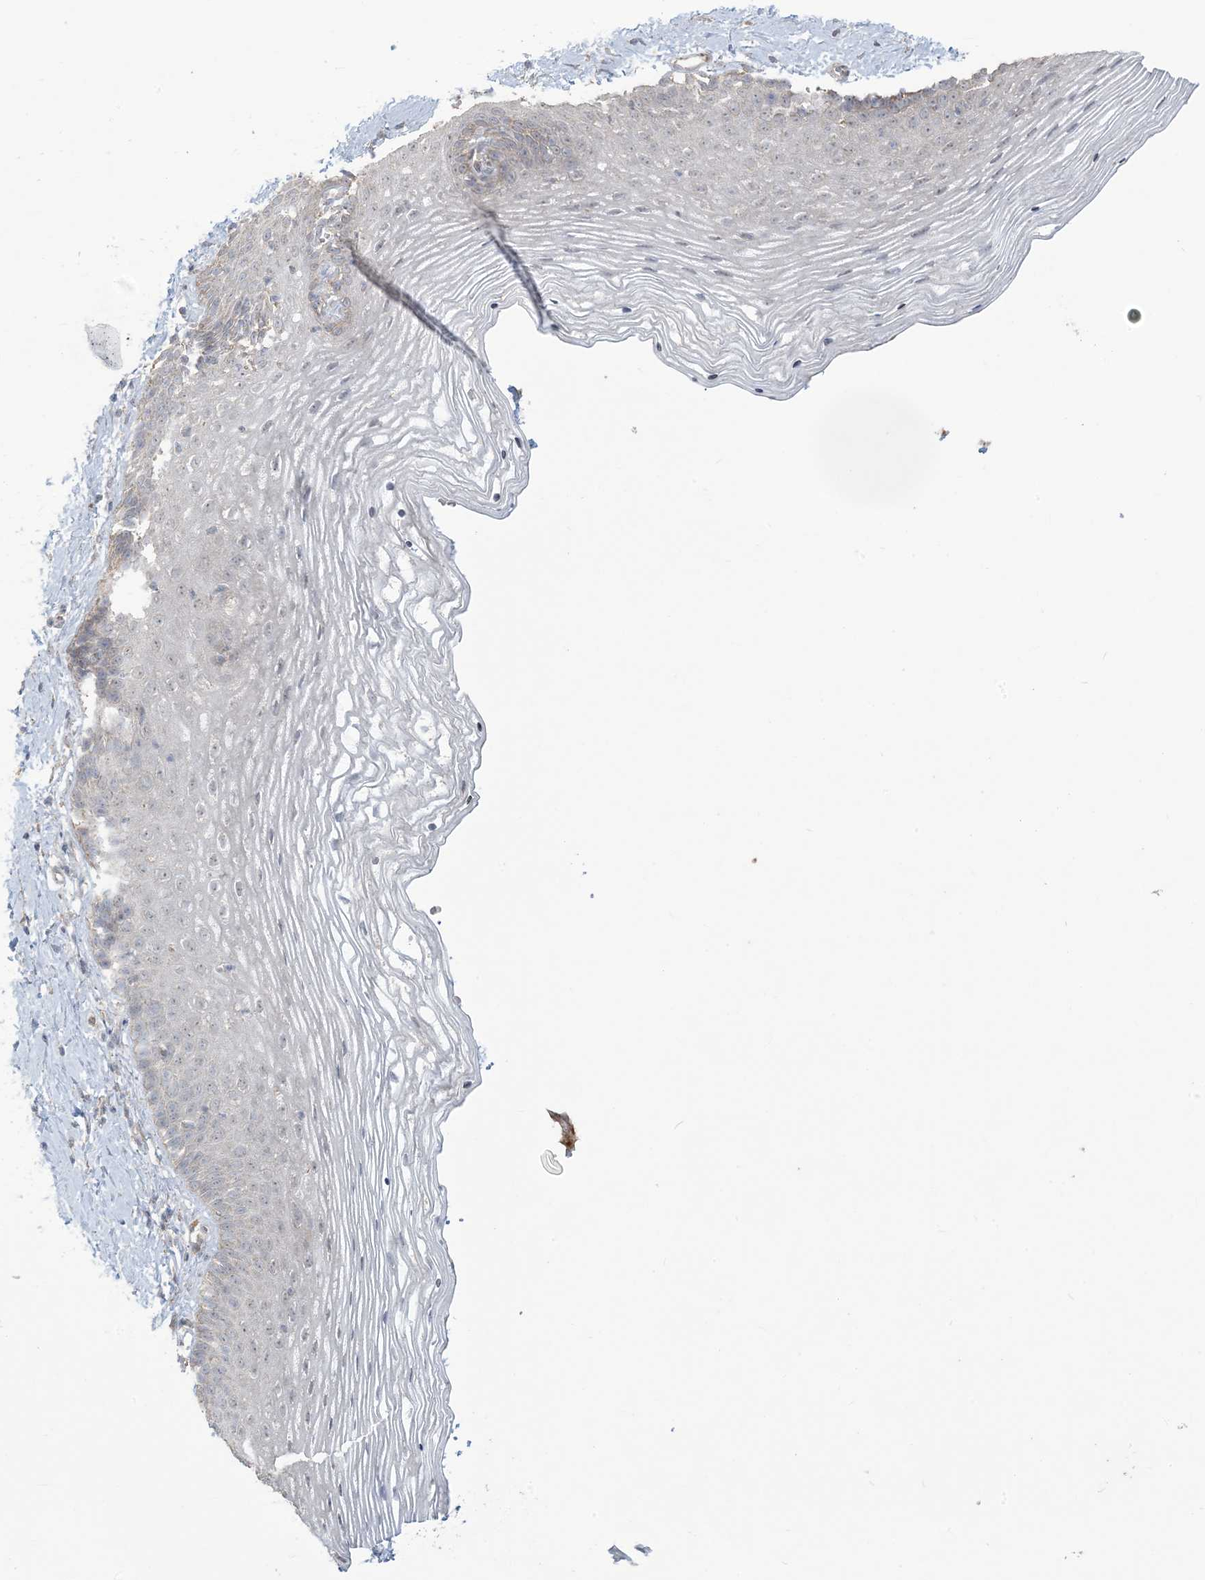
{"staining": {"intensity": "negative", "quantity": "none", "location": "none"}, "tissue": "vagina", "cell_type": "Squamous epithelial cells", "image_type": "normal", "snomed": [{"axis": "morphology", "description": "Normal tissue, NOS"}, {"axis": "topography", "description": "Vagina"}], "caption": "An image of human vagina is negative for staining in squamous epithelial cells. The staining is performed using DAB (3,3'-diaminobenzidine) brown chromogen with nuclei counter-stained in using hematoxylin.", "gene": "KLHL18", "patient": {"sex": "female", "age": 32}}